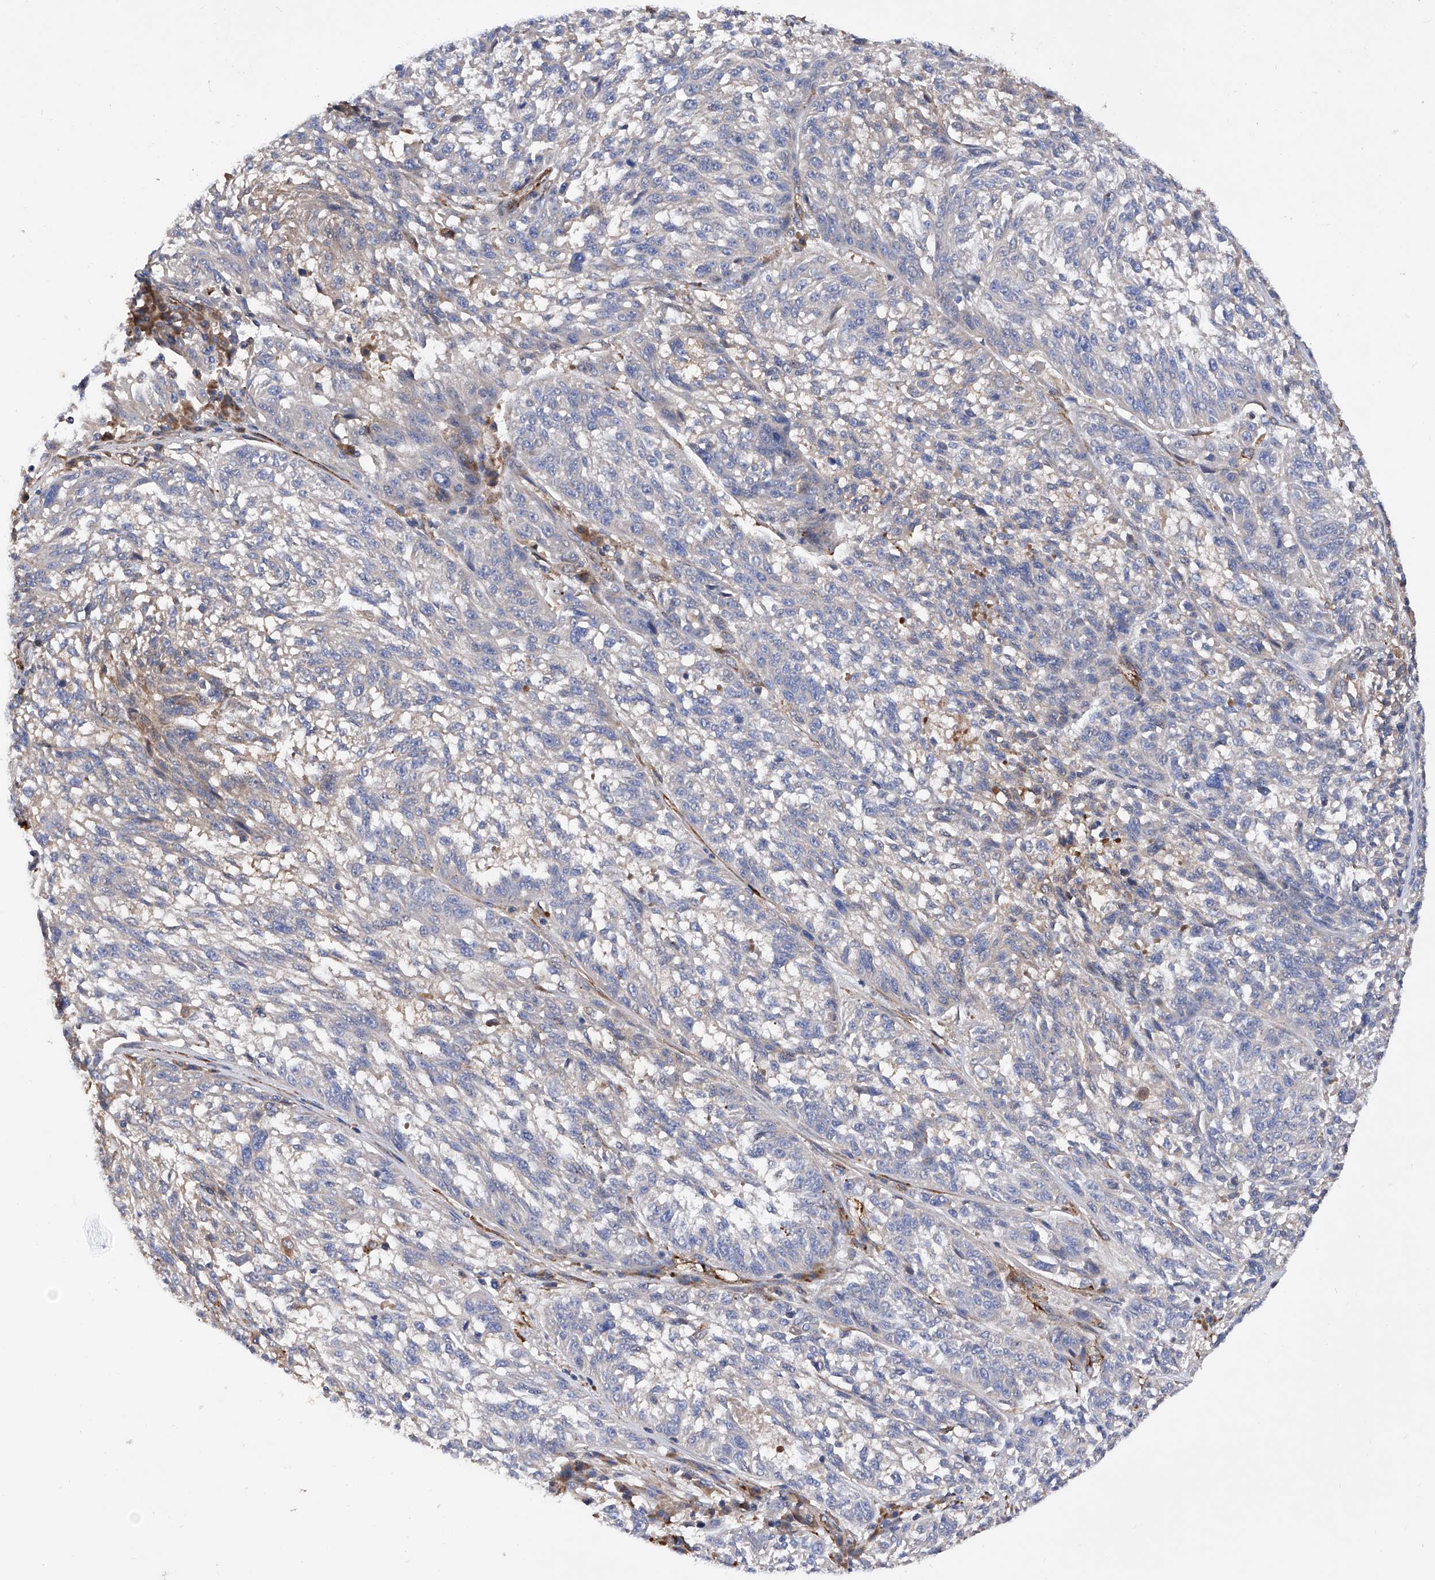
{"staining": {"intensity": "negative", "quantity": "none", "location": "none"}, "tissue": "melanoma", "cell_type": "Tumor cells", "image_type": "cancer", "snomed": [{"axis": "morphology", "description": "Malignant melanoma, NOS"}, {"axis": "topography", "description": "Skin"}], "caption": "Immunohistochemistry histopathology image of neoplastic tissue: human malignant melanoma stained with DAB demonstrates no significant protein staining in tumor cells.", "gene": "INPP5B", "patient": {"sex": "male", "age": 53}}